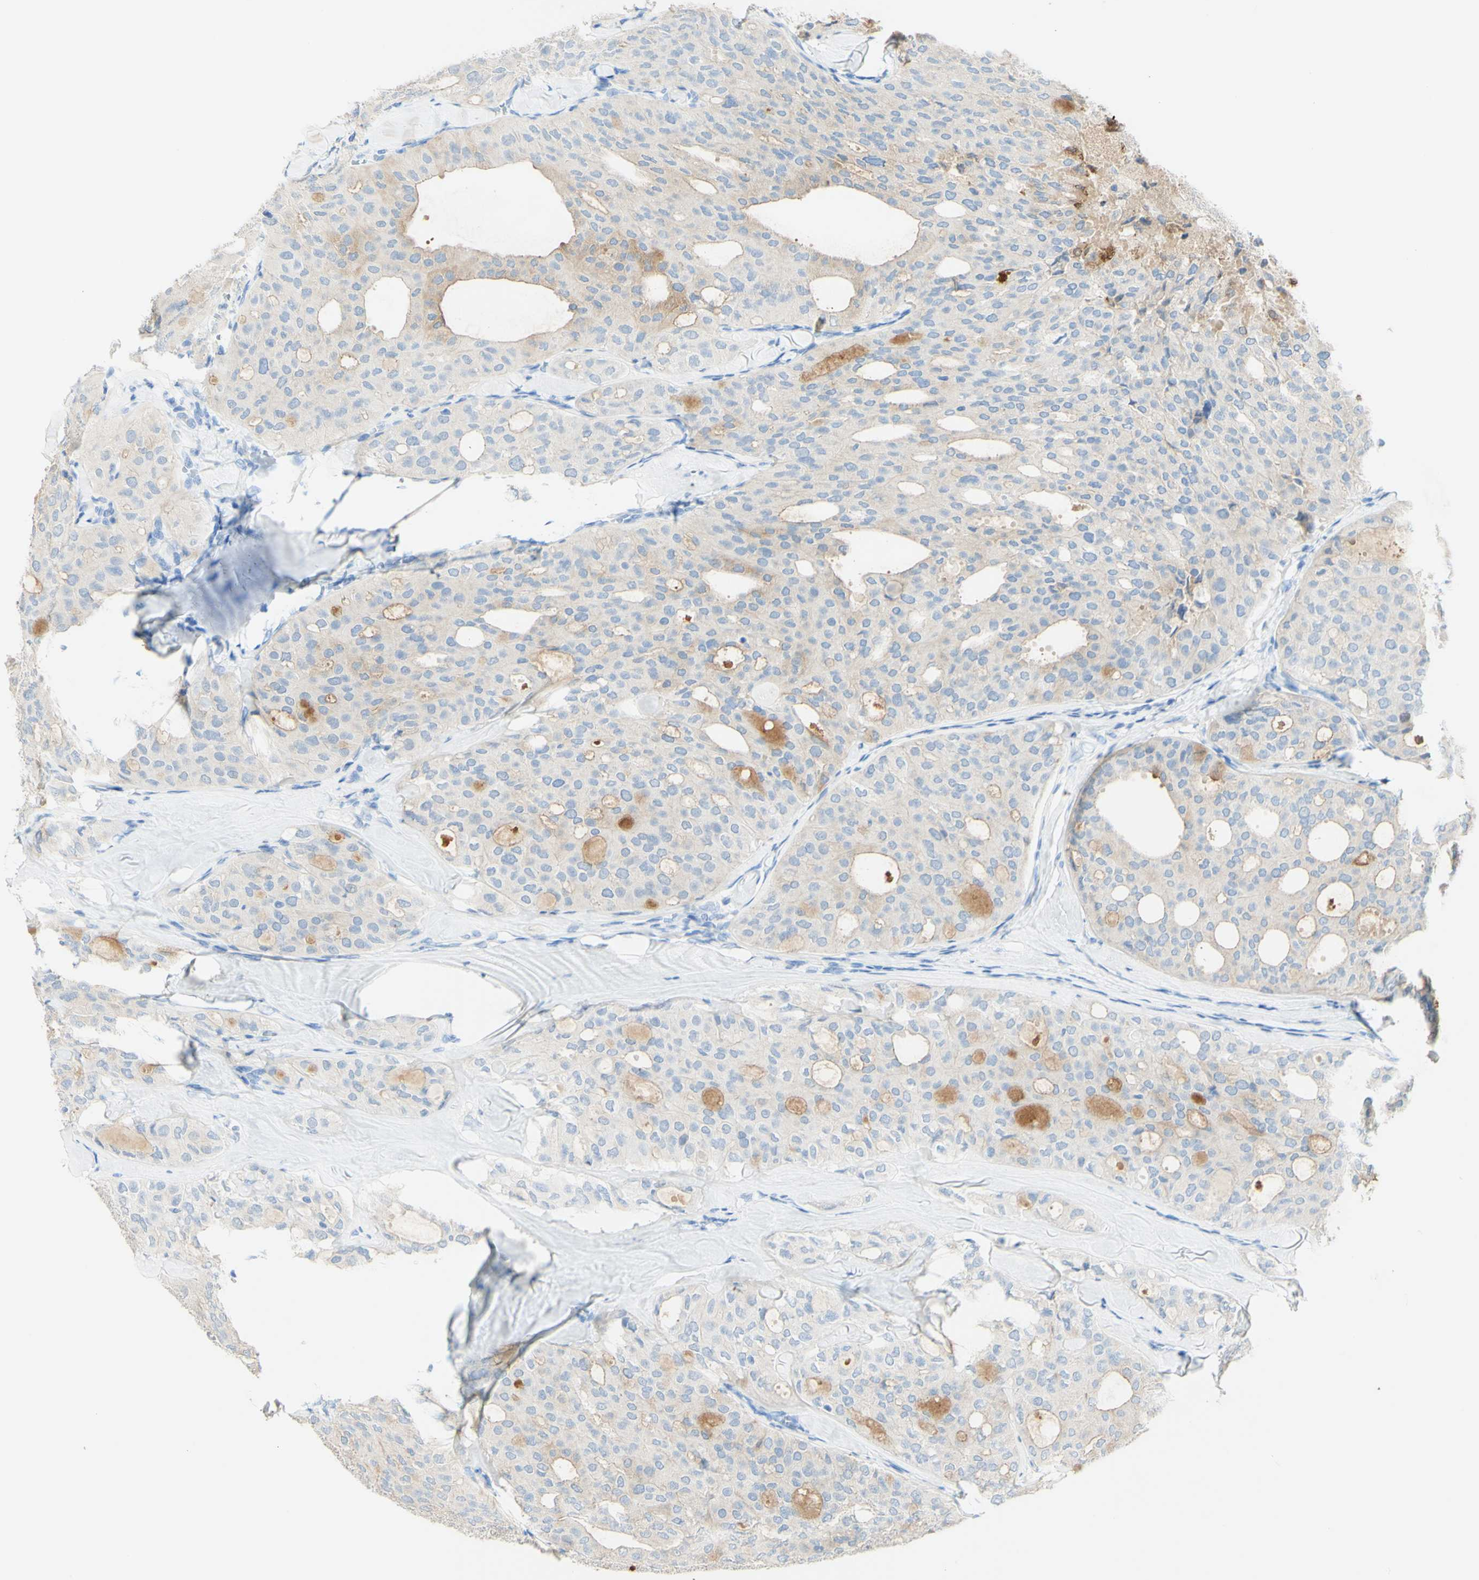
{"staining": {"intensity": "weak", "quantity": "25%-75%", "location": "cytoplasmic/membranous"}, "tissue": "thyroid cancer", "cell_type": "Tumor cells", "image_type": "cancer", "snomed": [{"axis": "morphology", "description": "Follicular adenoma carcinoma, NOS"}, {"axis": "topography", "description": "Thyroid gland"}], "caption": "About 25%-75% of tumor cells in human thyroid cancer (follicular adenoma carcinoma) show weak cytoplasmic/membranous protein positivity as visualized by brown immunohistochemical staining.", "gene": "PIGR", "patient": {"sex": "male", "age": 75}}